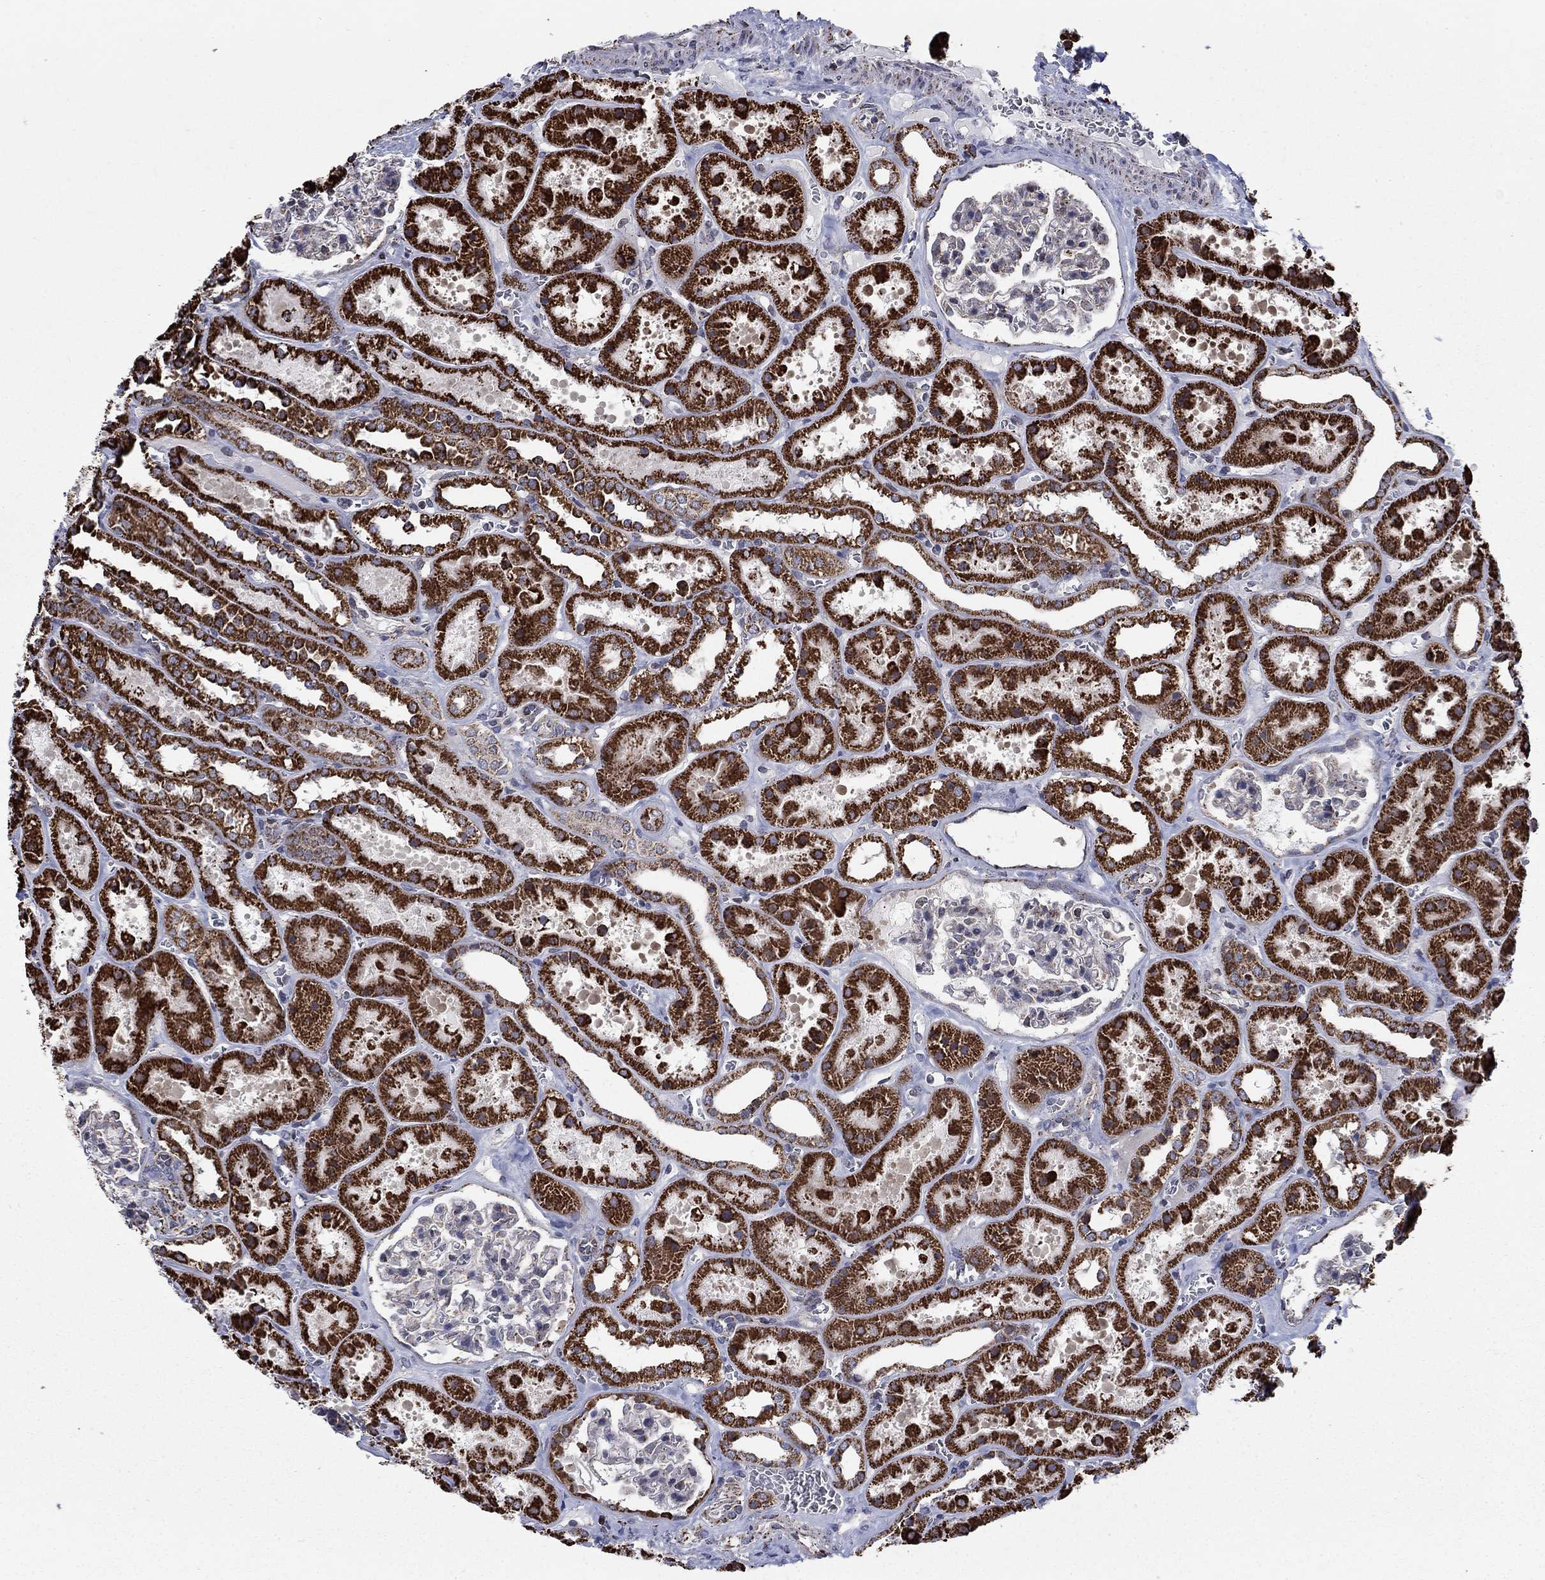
{"staining": {"intensity": "negative", "quantity": "none", "location": "none"}, "tissue": "kidney", "cell_type": "Cells in glomeruli", "image_type": "normal", "snomed": [{"axis": "morphology", "description": "Normal tissue, NOS"}, {"axis": "topography", "description": "Kidney"}], "caption": "IHC image of benign kidney: human kidney stained with DAB (3,3'-diaminobenzidine) shows no significant protein expression in cells in glomeruli. The staining is performed using DAB (3,3'-diaminobenzidine) brown chromogen with nuclei counter-stained in using hematoxylin.", "gene": "MOAP1", "patient": {"sex": "female", "age": 41}}